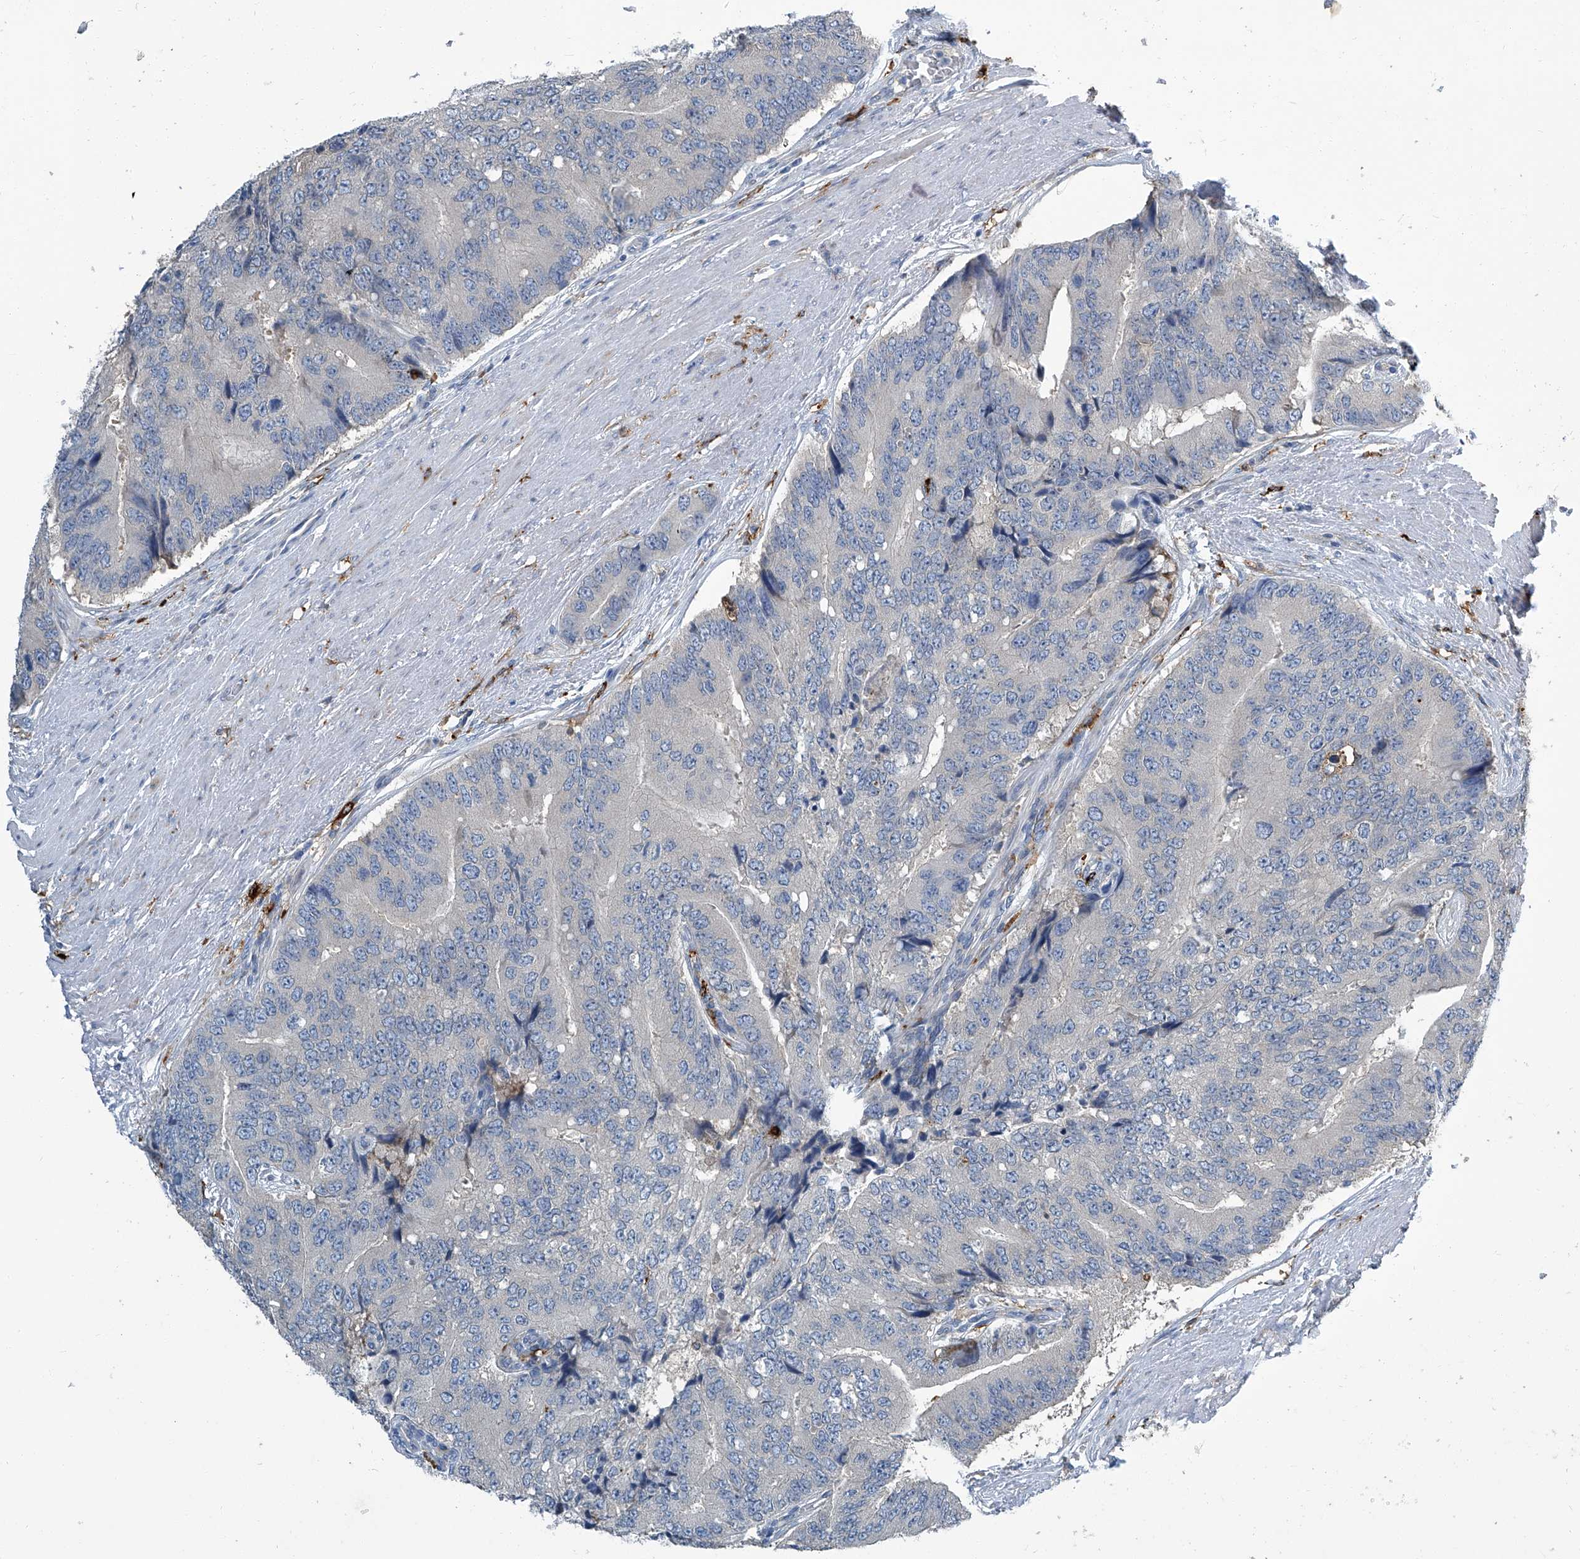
{"staining": {"intensity": "negative", "quantity": "none", "location": "none"}, "tissue": "prostate cancer", "cell_type": "Tumor cells", "image_type": "cancer", "snomed": [{"axis": "morphology", "description": "Adenocarcinoma, High grade"}, {"axis": "topography", "description": "Prostate"}], "caption": "This micrograph is of prostate cancer stained with immunohistochemistry to label a protein in brown with the nuclei are counter-stained blue. There is no expression in tumor cells.", "gene": "FAM167A", "patient": {"sex": "male", "age": 70}}